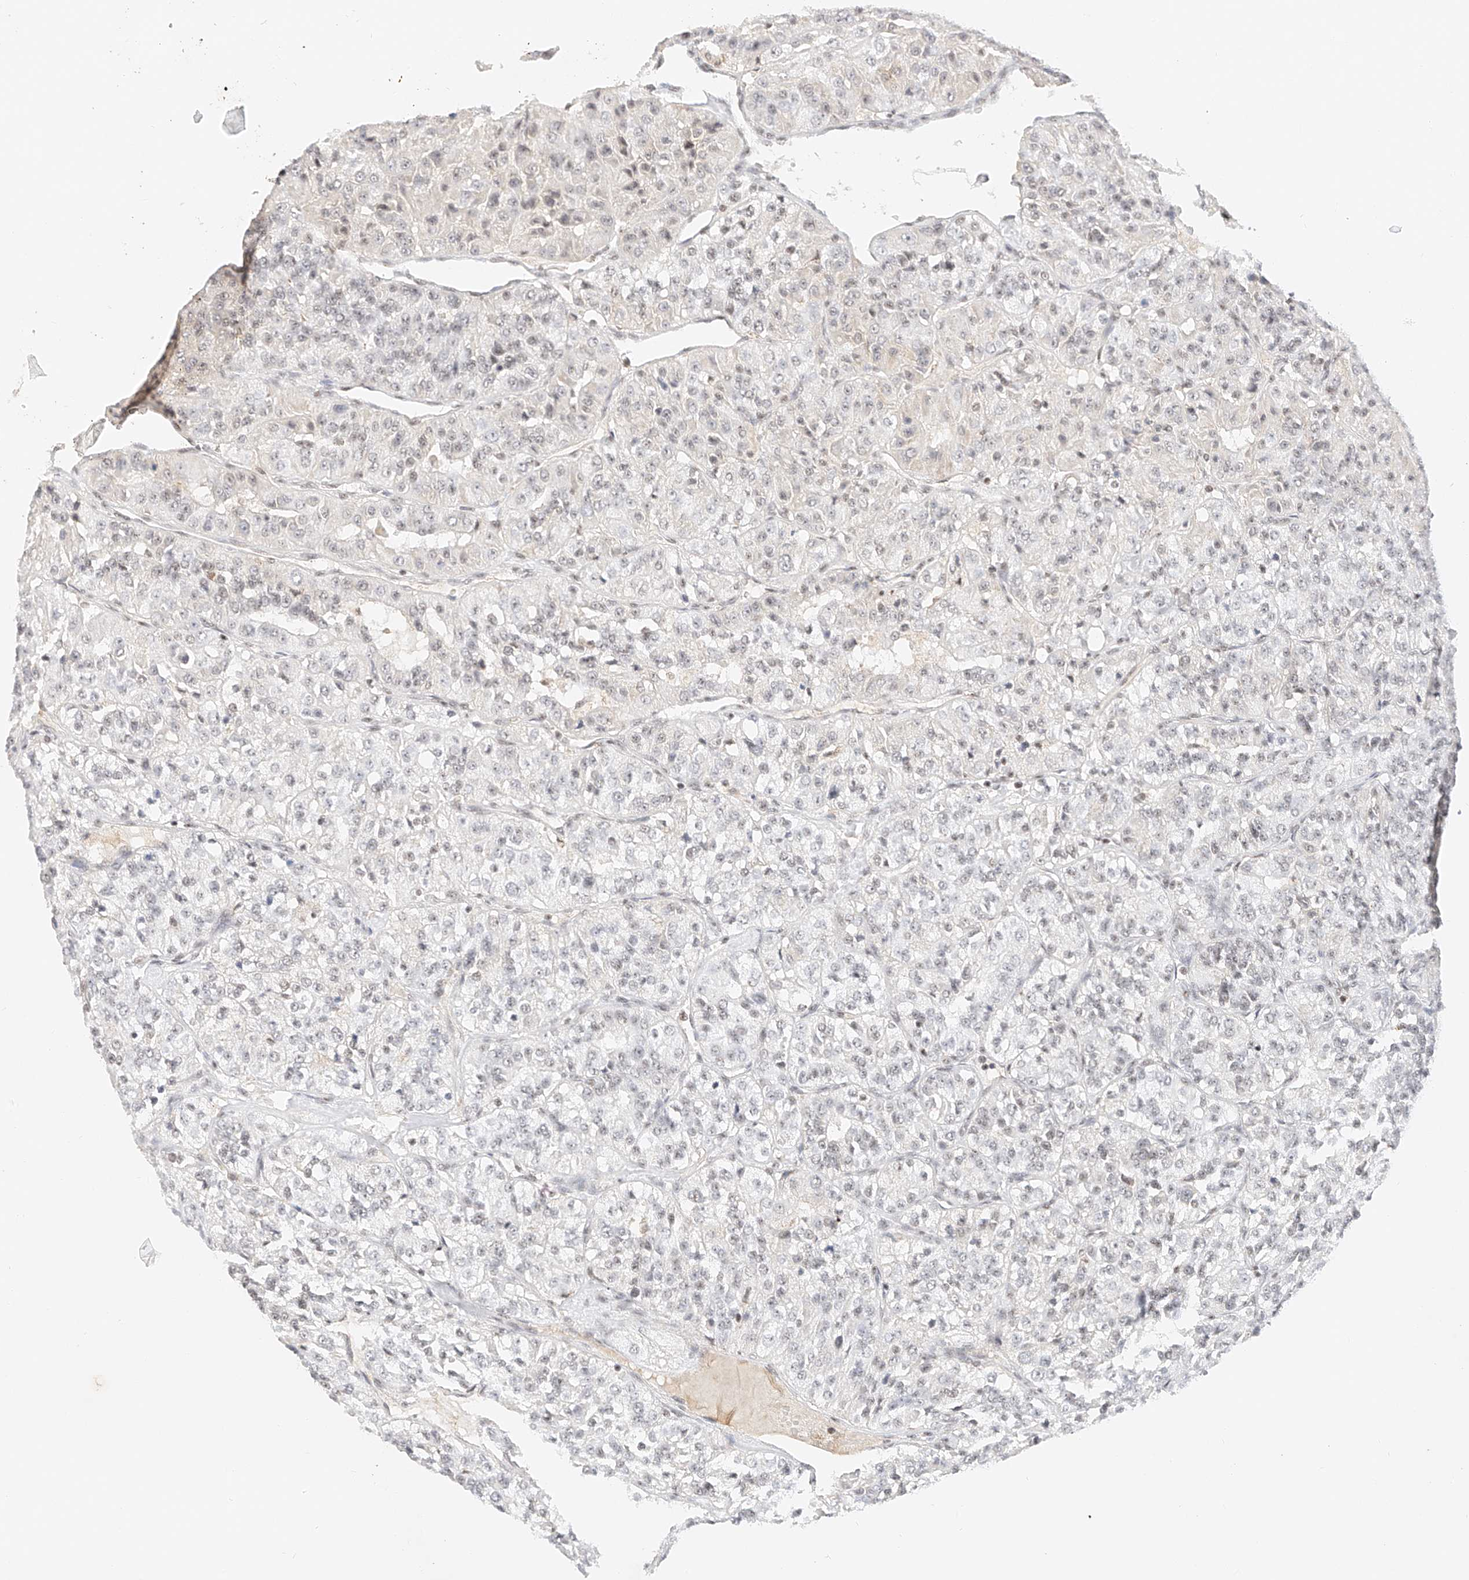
{"staining": {"intensity": "weak", "quantity": "25%-75%", "location": "nuclear"}, "tissue": "renal cancer", "cell_type": "Tumor cells", "image_type": "cancer", "snomed": [{"axis": "morphology", "description": "Adenocarcinoma, NOS"}, {"axis": "topography", "description": "Kidney"}], "caption": "Adenocarcinoma (renal) stained for a protein reveals weak nuclear positivity in tumor cells. The protein is stained brown, and the nuclei are stained in blue (DAB (3,3'-diaminobenzidine) IHC with brightfield microscopy, high magnification).", "gene": "NRF1", "patient": {"sex": "female", "age": 63}}